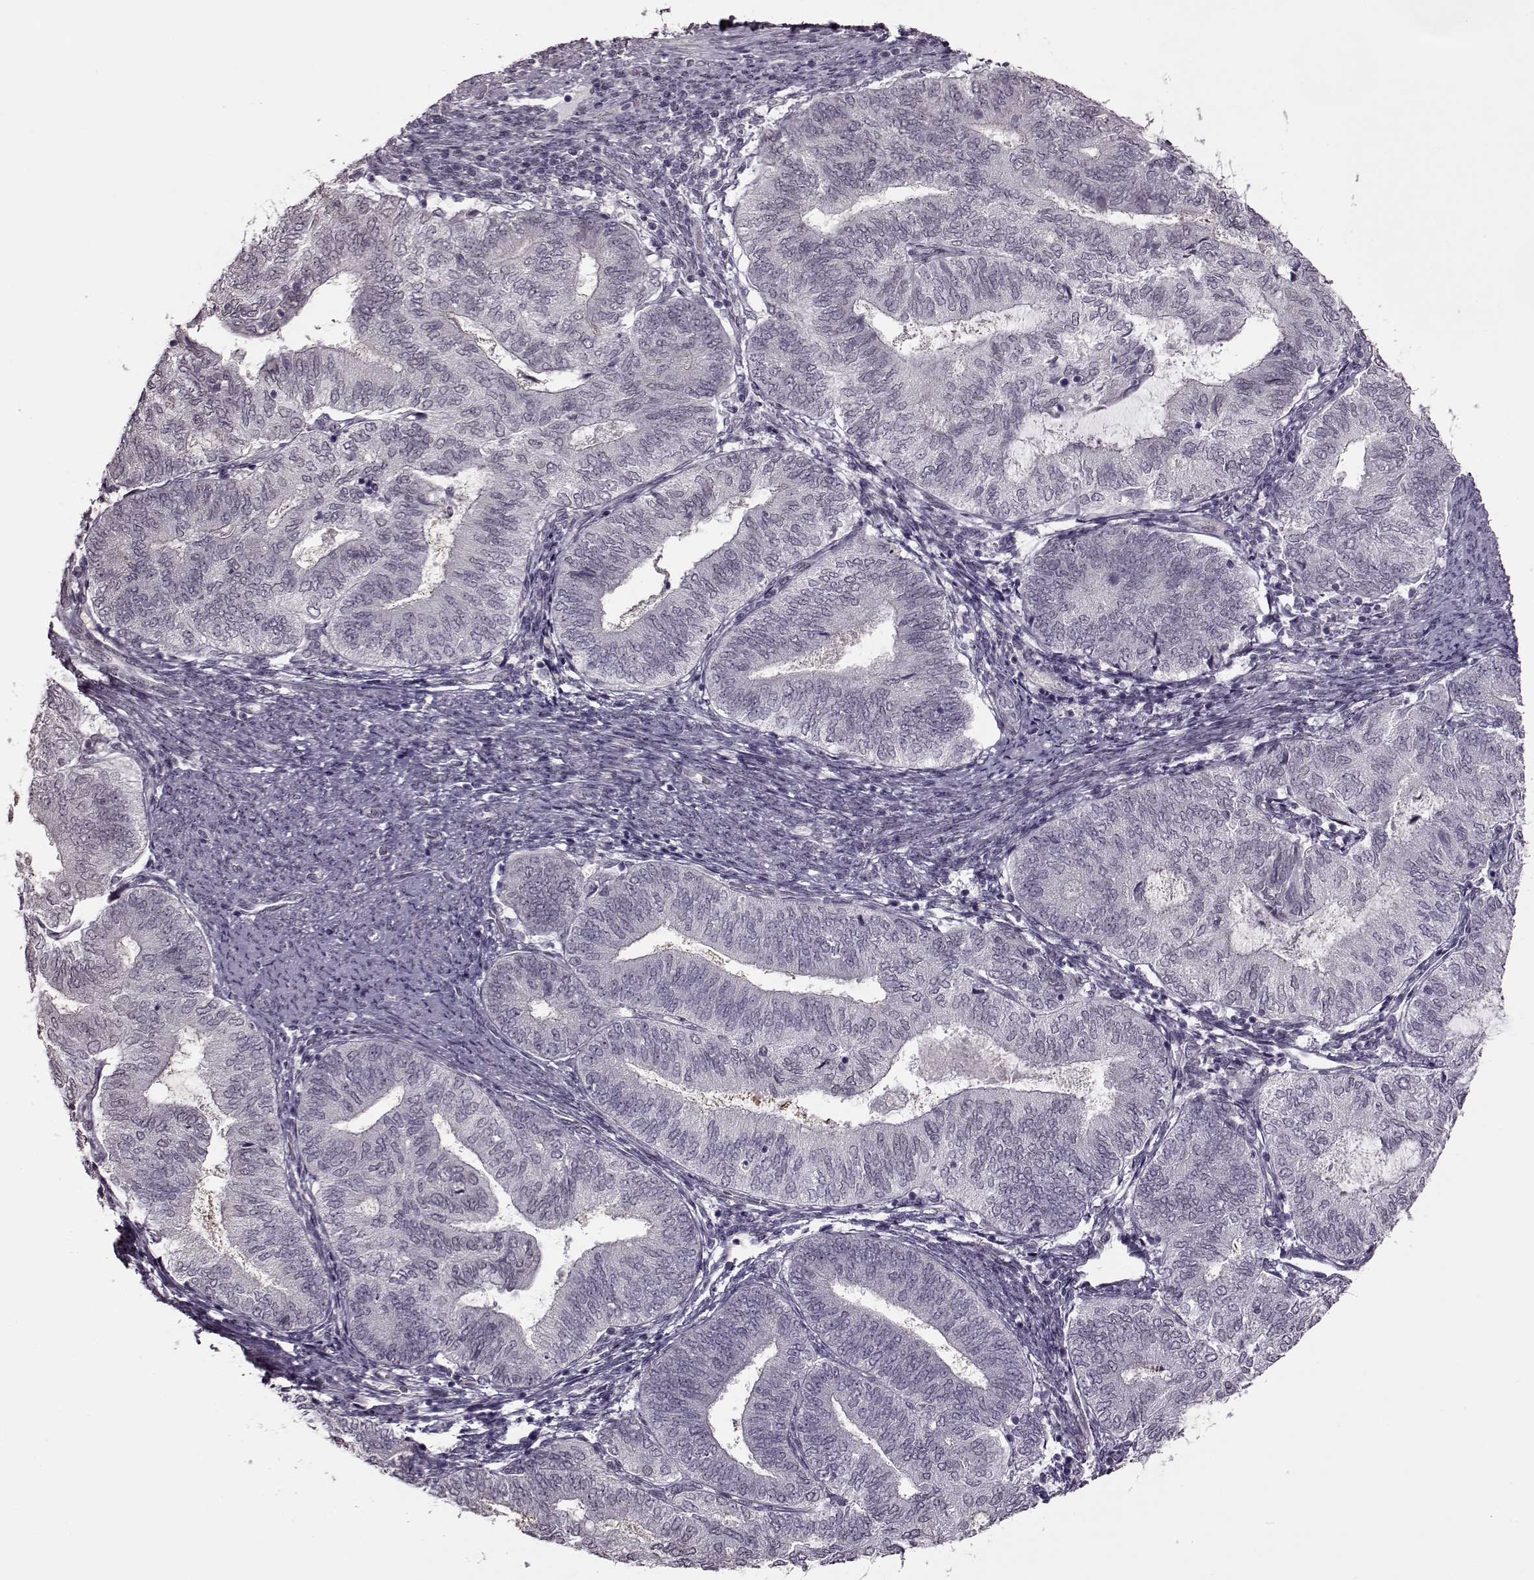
{"staining": {"intensity": "negative", "quantity": "none", "location": "none"}, "tissue": "endometrial cancer", "cell_type": "Tumor cells", "image_type": "cancer", "snomed": [{"axis": "morphology", "description": "Adenocarcinoma, NOS"}, {"axis": "topography", "description": "Endometrium"}], "caption": "Endometrial cancer was stained to show a protein in brown. There is no significant expression in tumor cells.", "gene": "STX1B", "patient": {"sex": "female", "age": 65}}